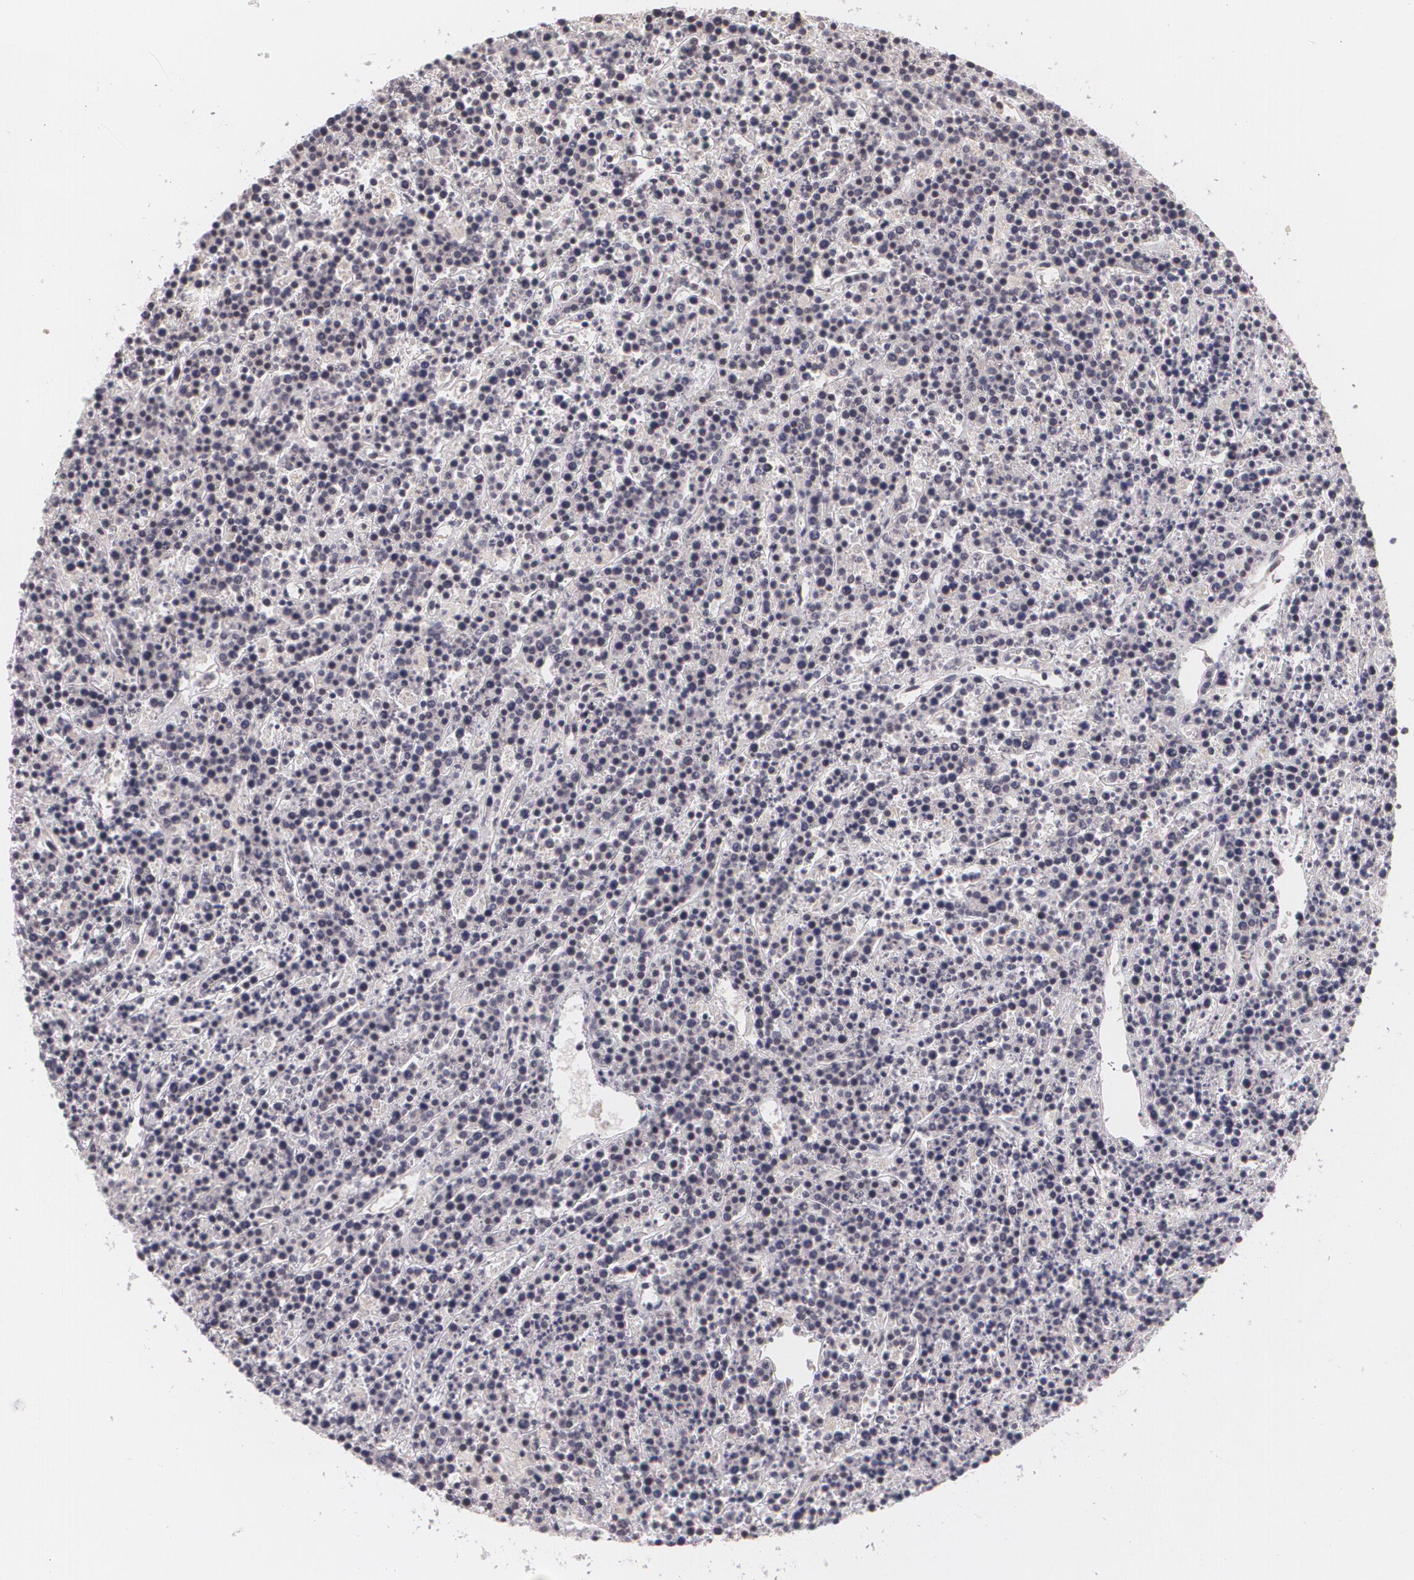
{"staining": {"intensity": "moderate", "quantity": "25%-75%", "location": "nuclear"}, "tissue": "lymphoma", "cell_type": "Tumor cells", "image_type": "cancer", "snomed": [{"axis": "morphology", "description": "Malignant lymphoma, non-Hodgkin's type, High grade"}, {"axis": "topography", "description": "Ovary"}], "caption": "High-grade malignant lymphoma, non-Hodgkin's type stained with DAB IHC shows medium levels of moderate nuclear expression in approximately 25%-75% of tumor cells.", "gene": "ALX1", "patient": {"sex": "female", "age": 56}}